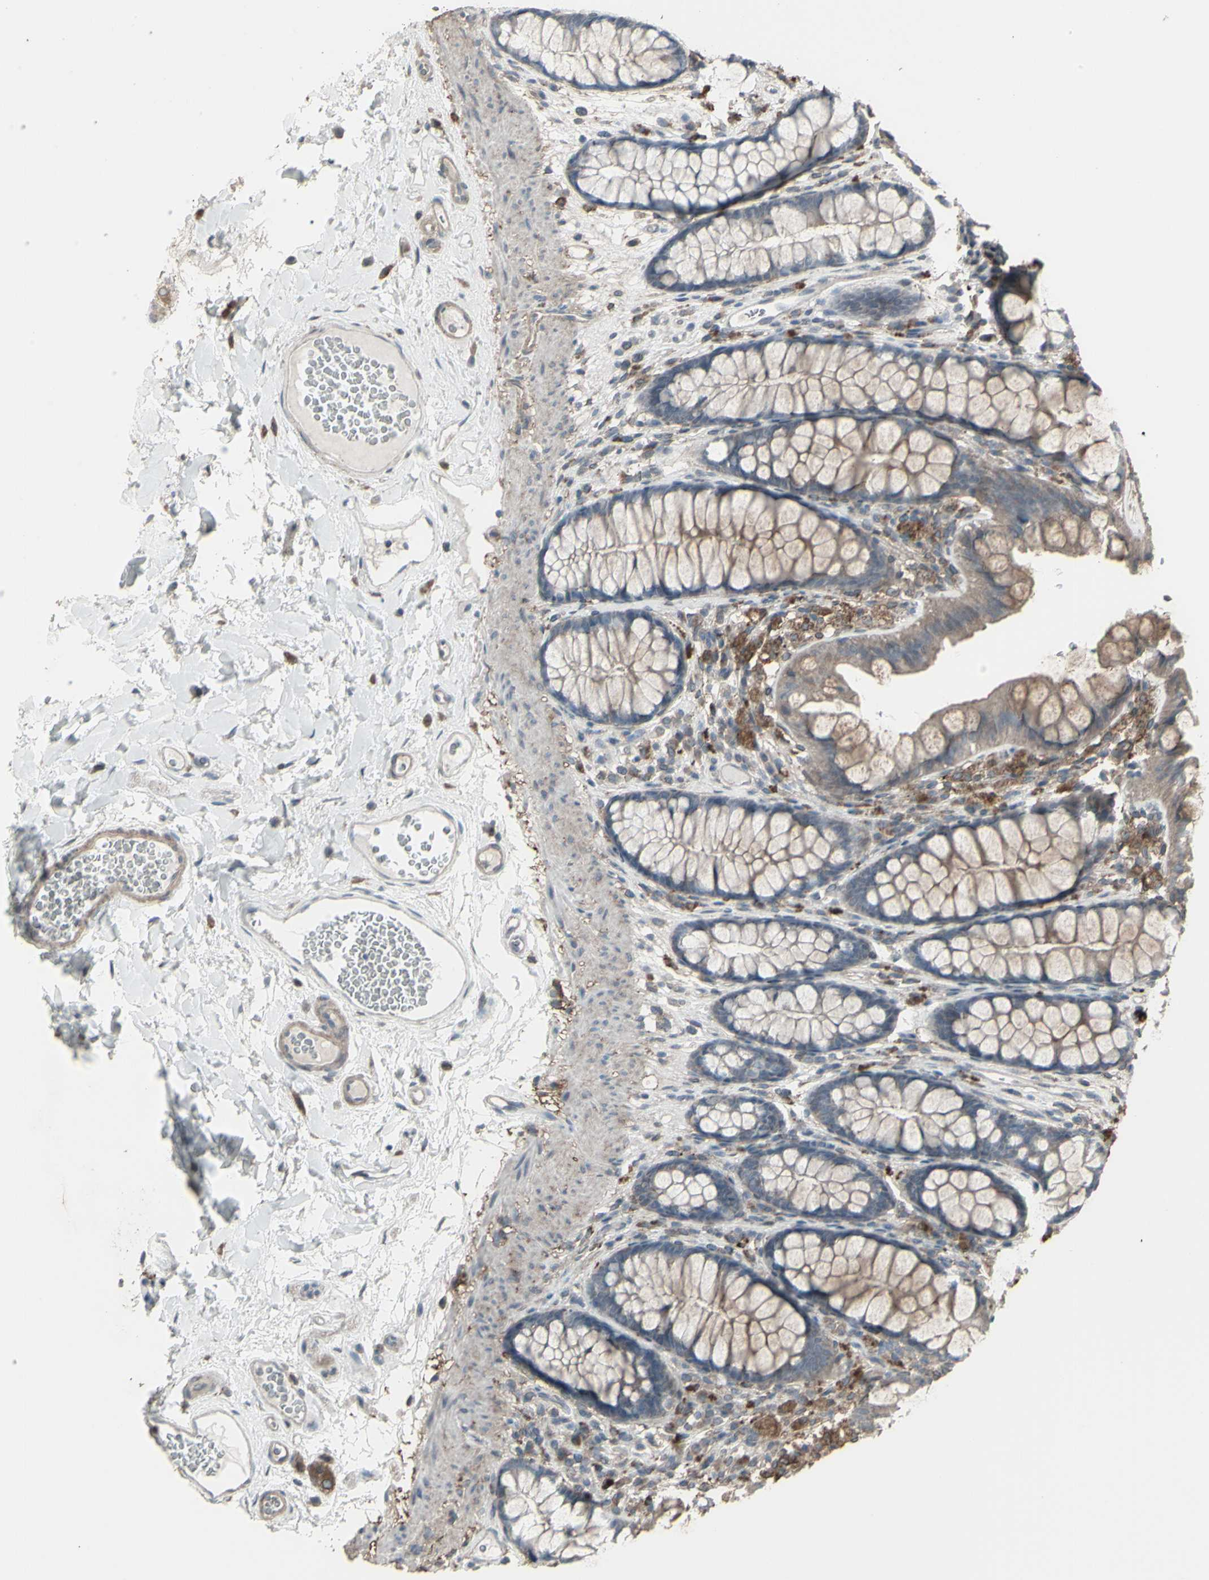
{"staining": {"intensity": "weak", "quantity": "<25%", "location": "cytoplasmic/membranous"}, "tissue": "colon", "cell_type": "Endothelial cells", "image_type": "normal", "snomed": [{"axis": "morphology", "description": "Normal tissue, NOS"}, {"axis": "topography", "description": "Colon"}], "caption": "The immunohistochemistry (IHC) image has no significant staining in endothelial cells of colon. (Stains: DAB IHC with hematoxylin counter stain, Microscopy: brightfield microscopy at high magnification).", "gene": "SMO", "patient": {"sex": "female", "age": 55}}